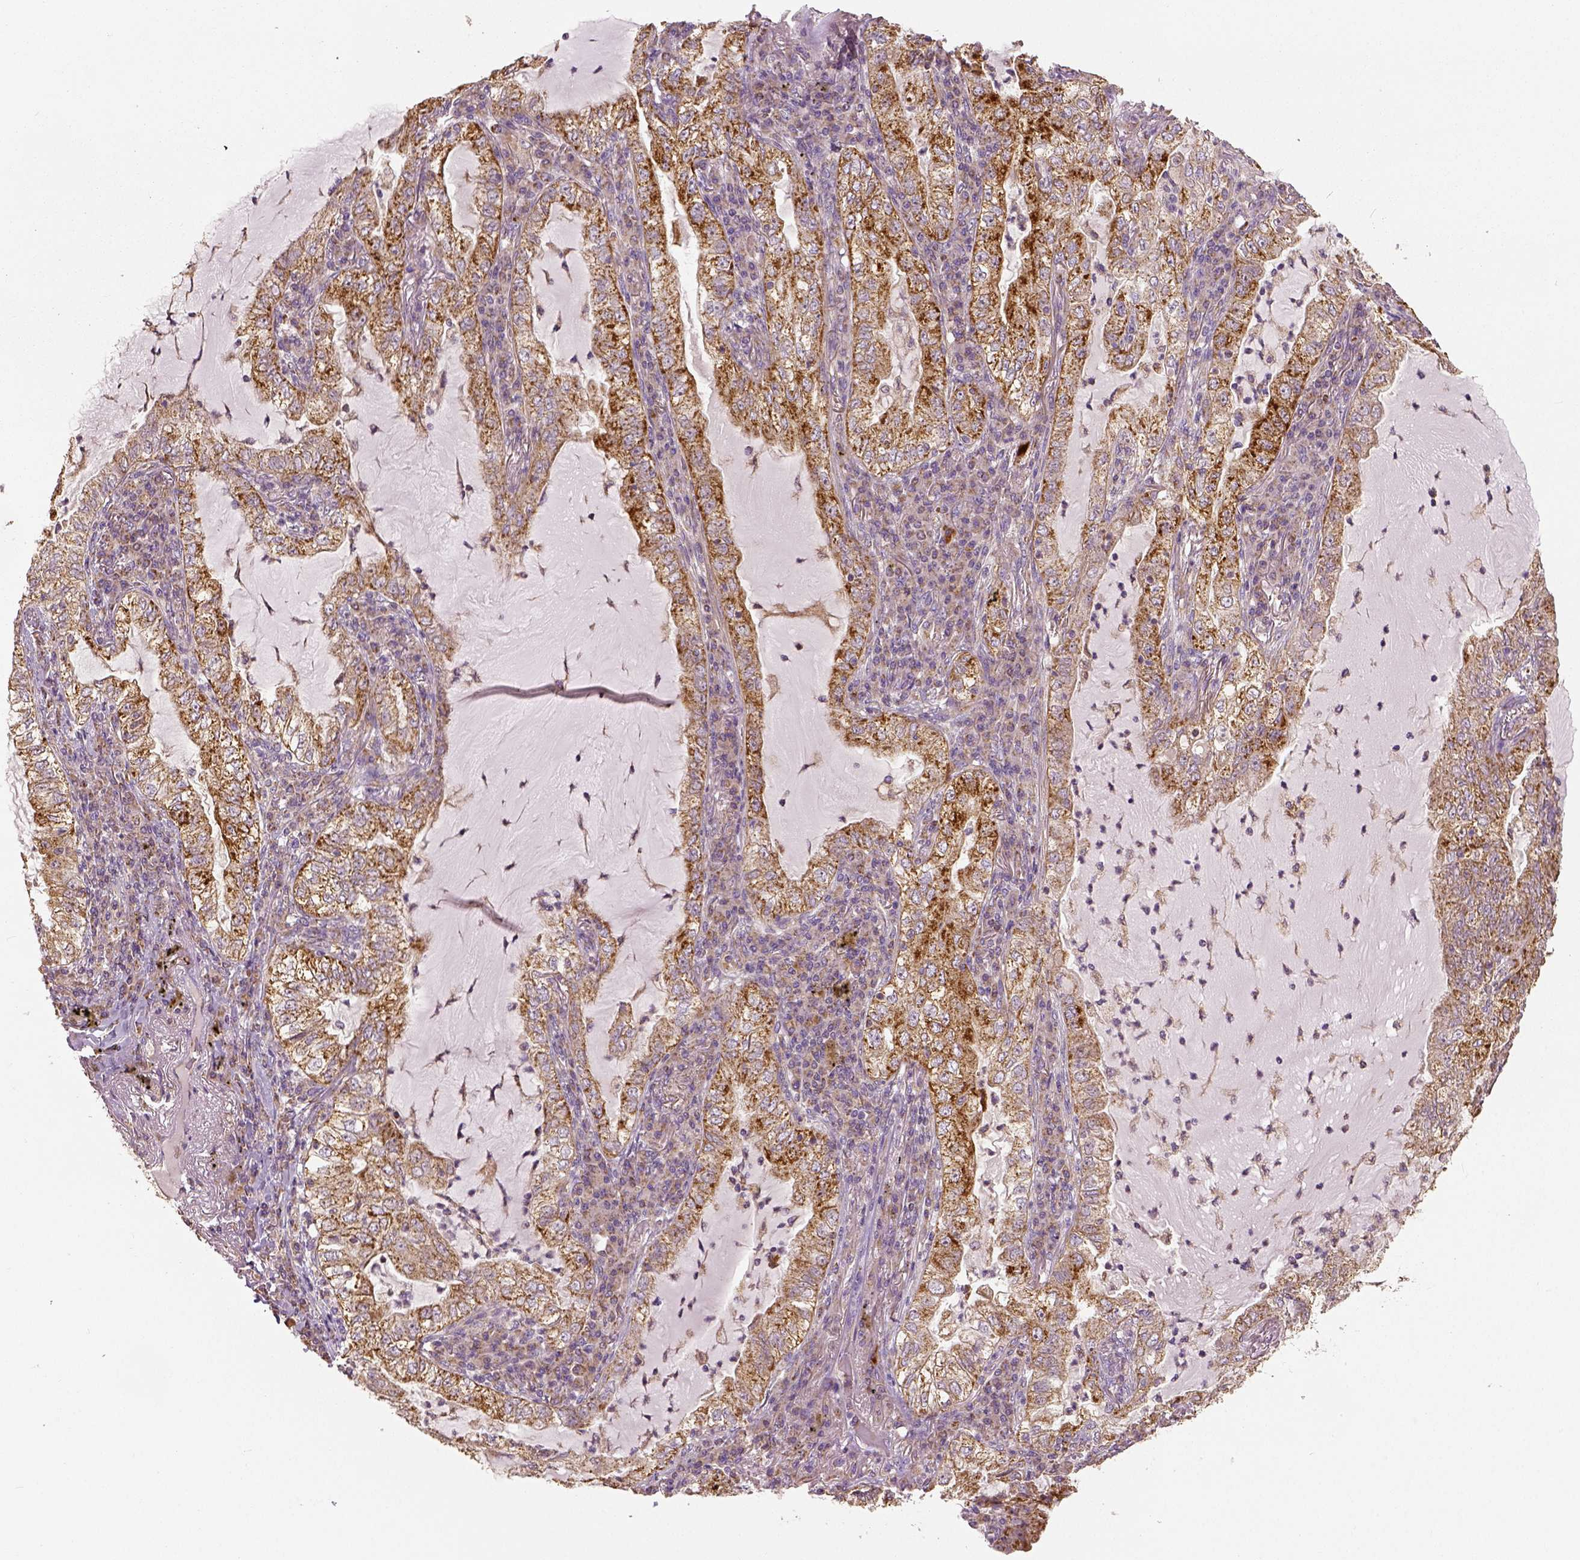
{"staining": {"intensity": "strong", "quantity": "<25%", "location": "cytoplasmic/membranous"}, "tissue": "lung cancer", "cell_type": "Tumor cells", "image_type": "cancer", "snomed": [{"axis": "morphology", "description": "Adenocarcinoma, NOS"}, {"axis": "topography", "description": "Lung"}], "caption": "Protein expression by IHC exhibits strong cytoplasmic/membranous staining in approximately <25% of tumor cells in adenocarcinoma (lung). Nuclei are stained in blue.", "gene": "PGAM5", "patient": {"sex": "female", "age": 73}}